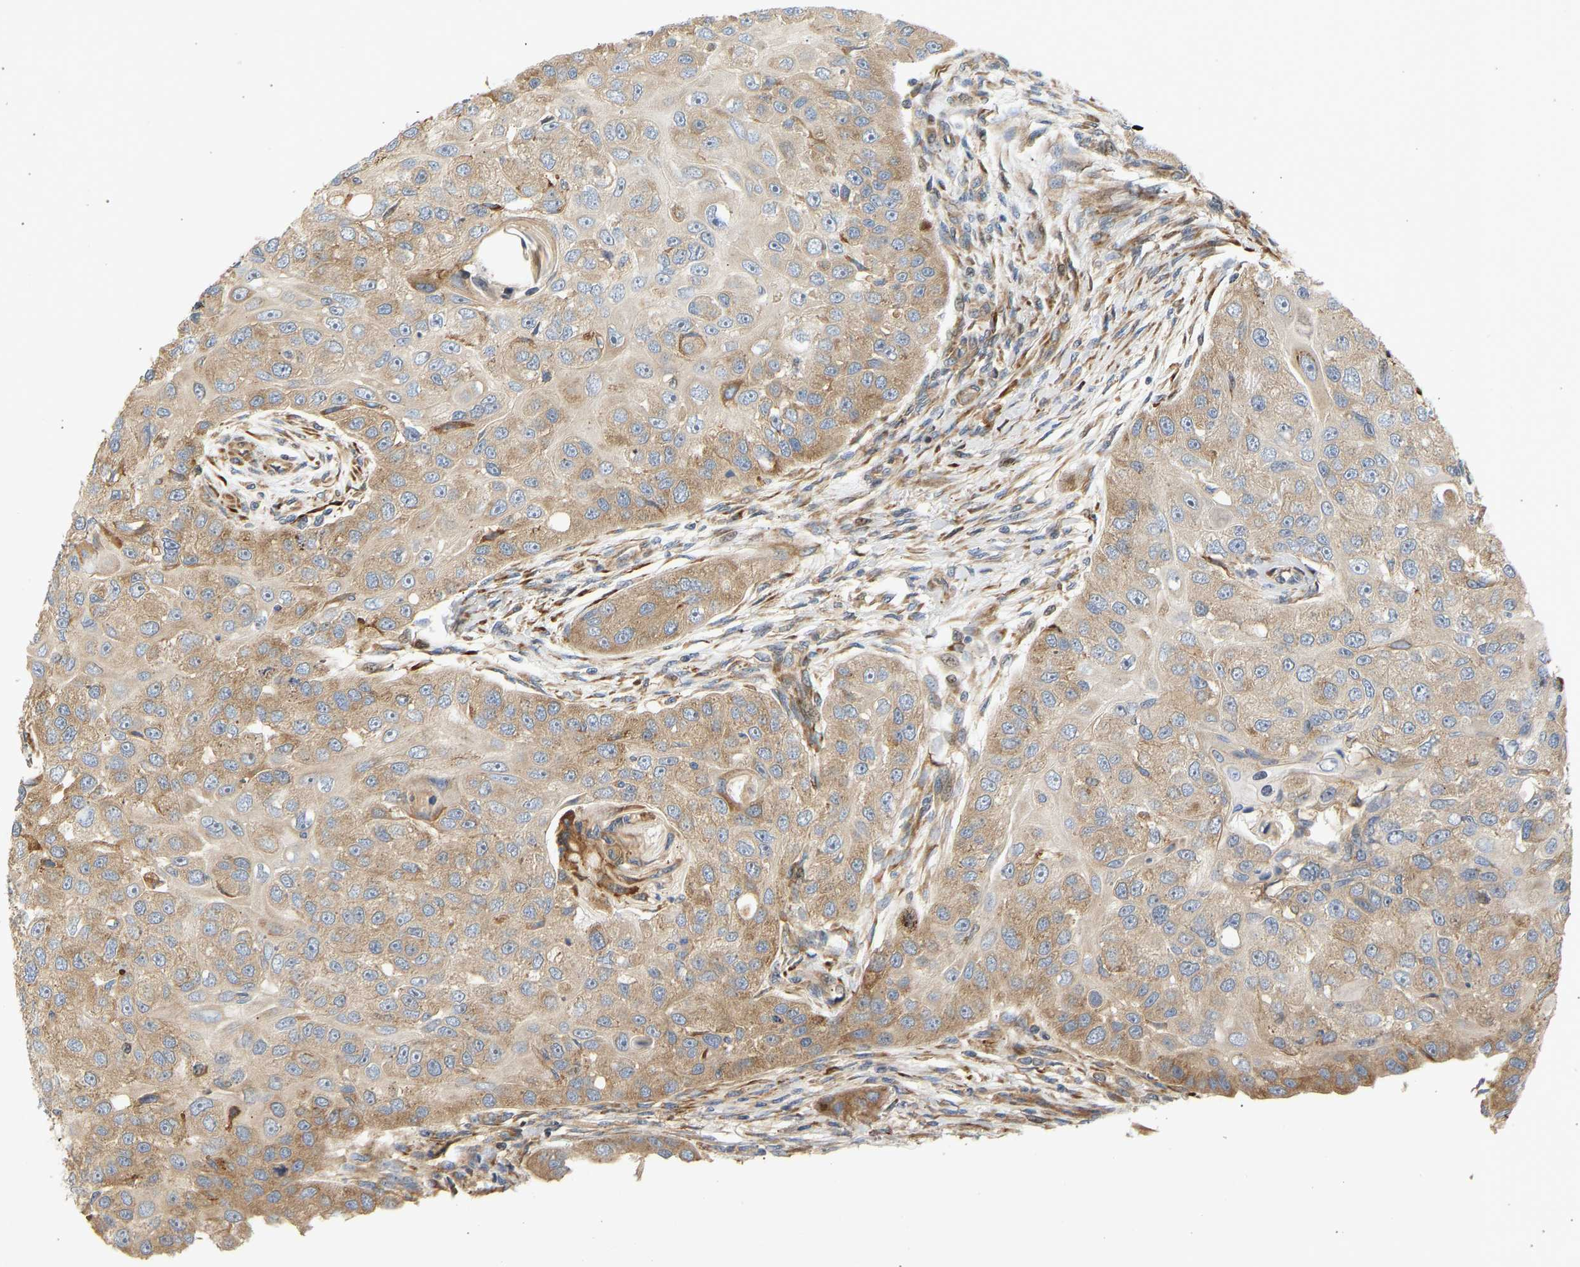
{"staining": {"intensity": "moderate", "quantity": ">75%", "location": "cytoplasmic/membranous"}, "tissue": "head and neck cancer", "cell_type": "Tumor cells", "image_type": "cancer", "snomed": [{"axis": "morphology", "description": "Normal tissue, NOS"}, {"axis": "morphology", "description": "Squamous cell carcinoma, NOS"}, {"axis": "topography", "description": "Skeletal muscle"}, {"axis": "topography", "description": "Head-Neck"}], "caption": "This is an image of immunohistochemistry staining of head and neck cancer, which shows moderate staining in the cytoplasmic/membranous of tumor cells.", "gene": "RPS14", "patient": {"sex": "male", "age": 51}}